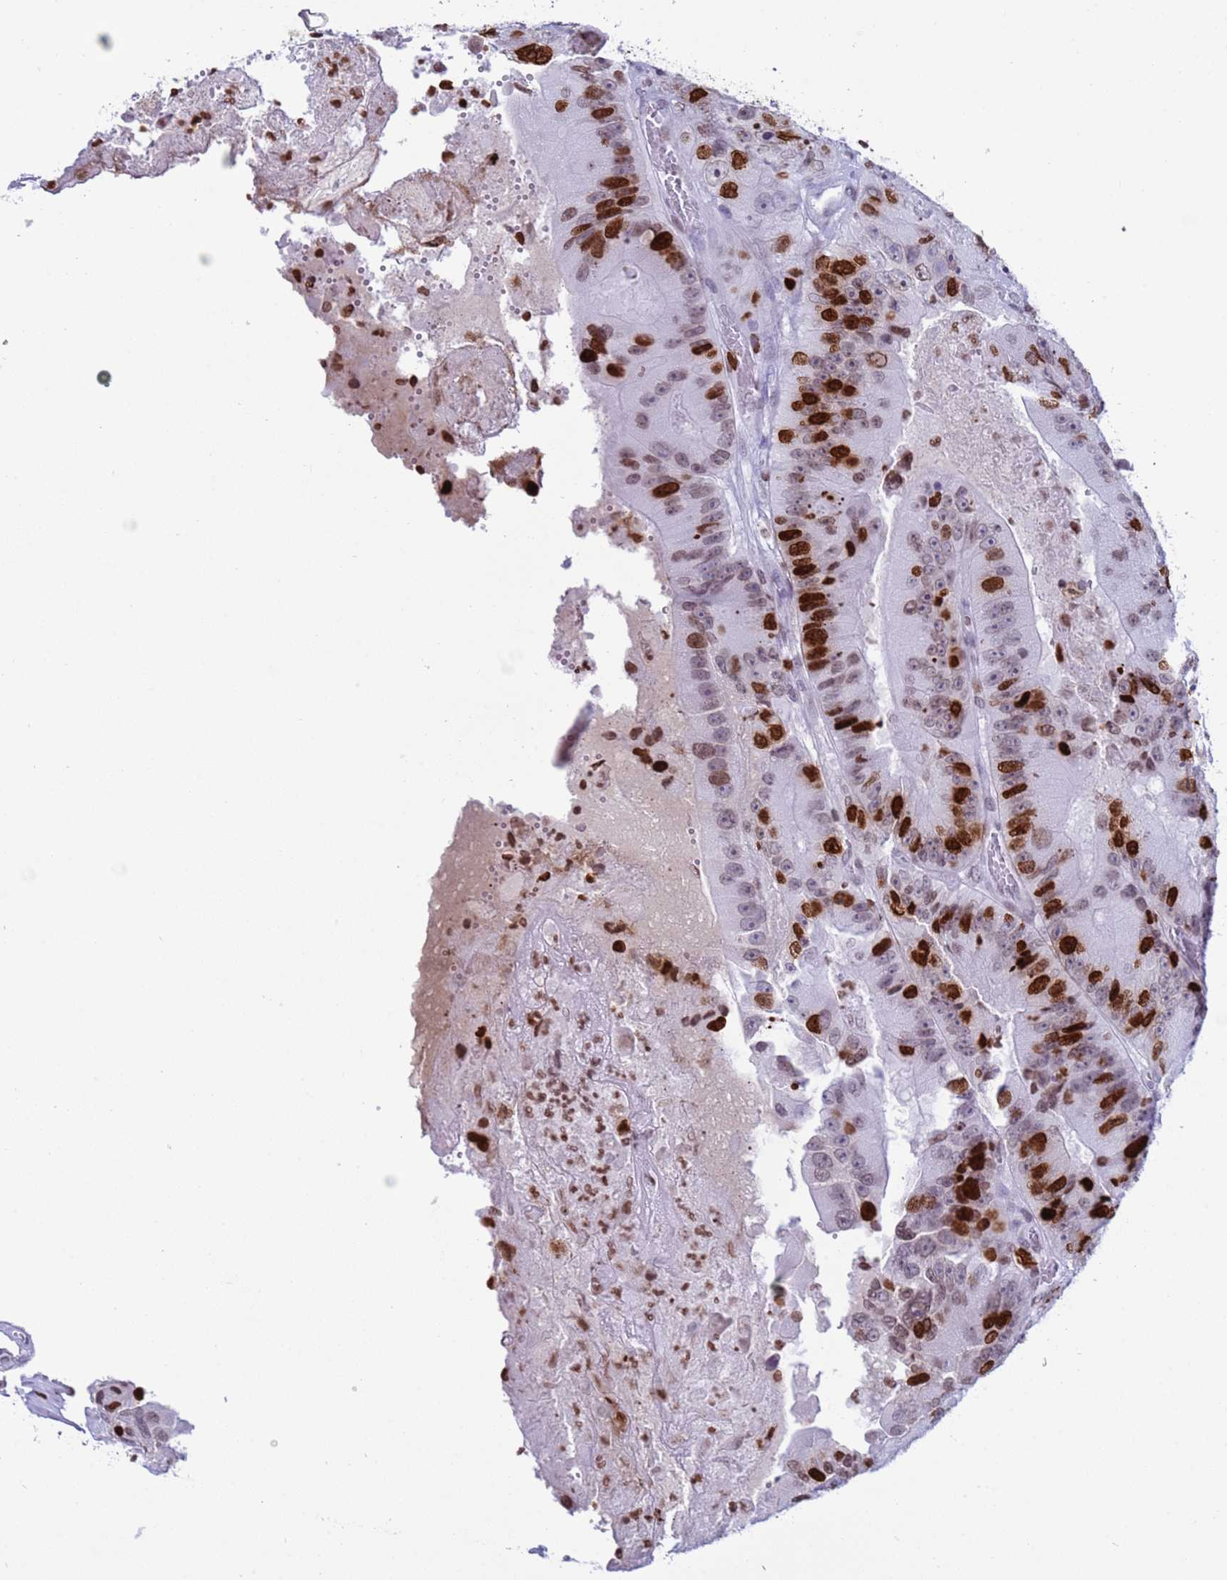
{"staining": {"intensity": "strong", "quantity": "25%-75%", "location": "nuclear"}, "tissue": "colorectal cancer", "cell_type": "Tumor cells", "image_type": "cancer", "snomed": [{"axis": "morphology", "description": "Adenocarcinoma, NOS"}, {"axis": "topography", "description": "Colon"}], "caption": "This micrograph displays immunohistochemistry staining of human colorectal adenocarcinoma, with high strong nuclear expression in approximately 25%-75% of tumor cells.", "gene": "H4C8", "patient": {"sex": "female", "age": 86}}